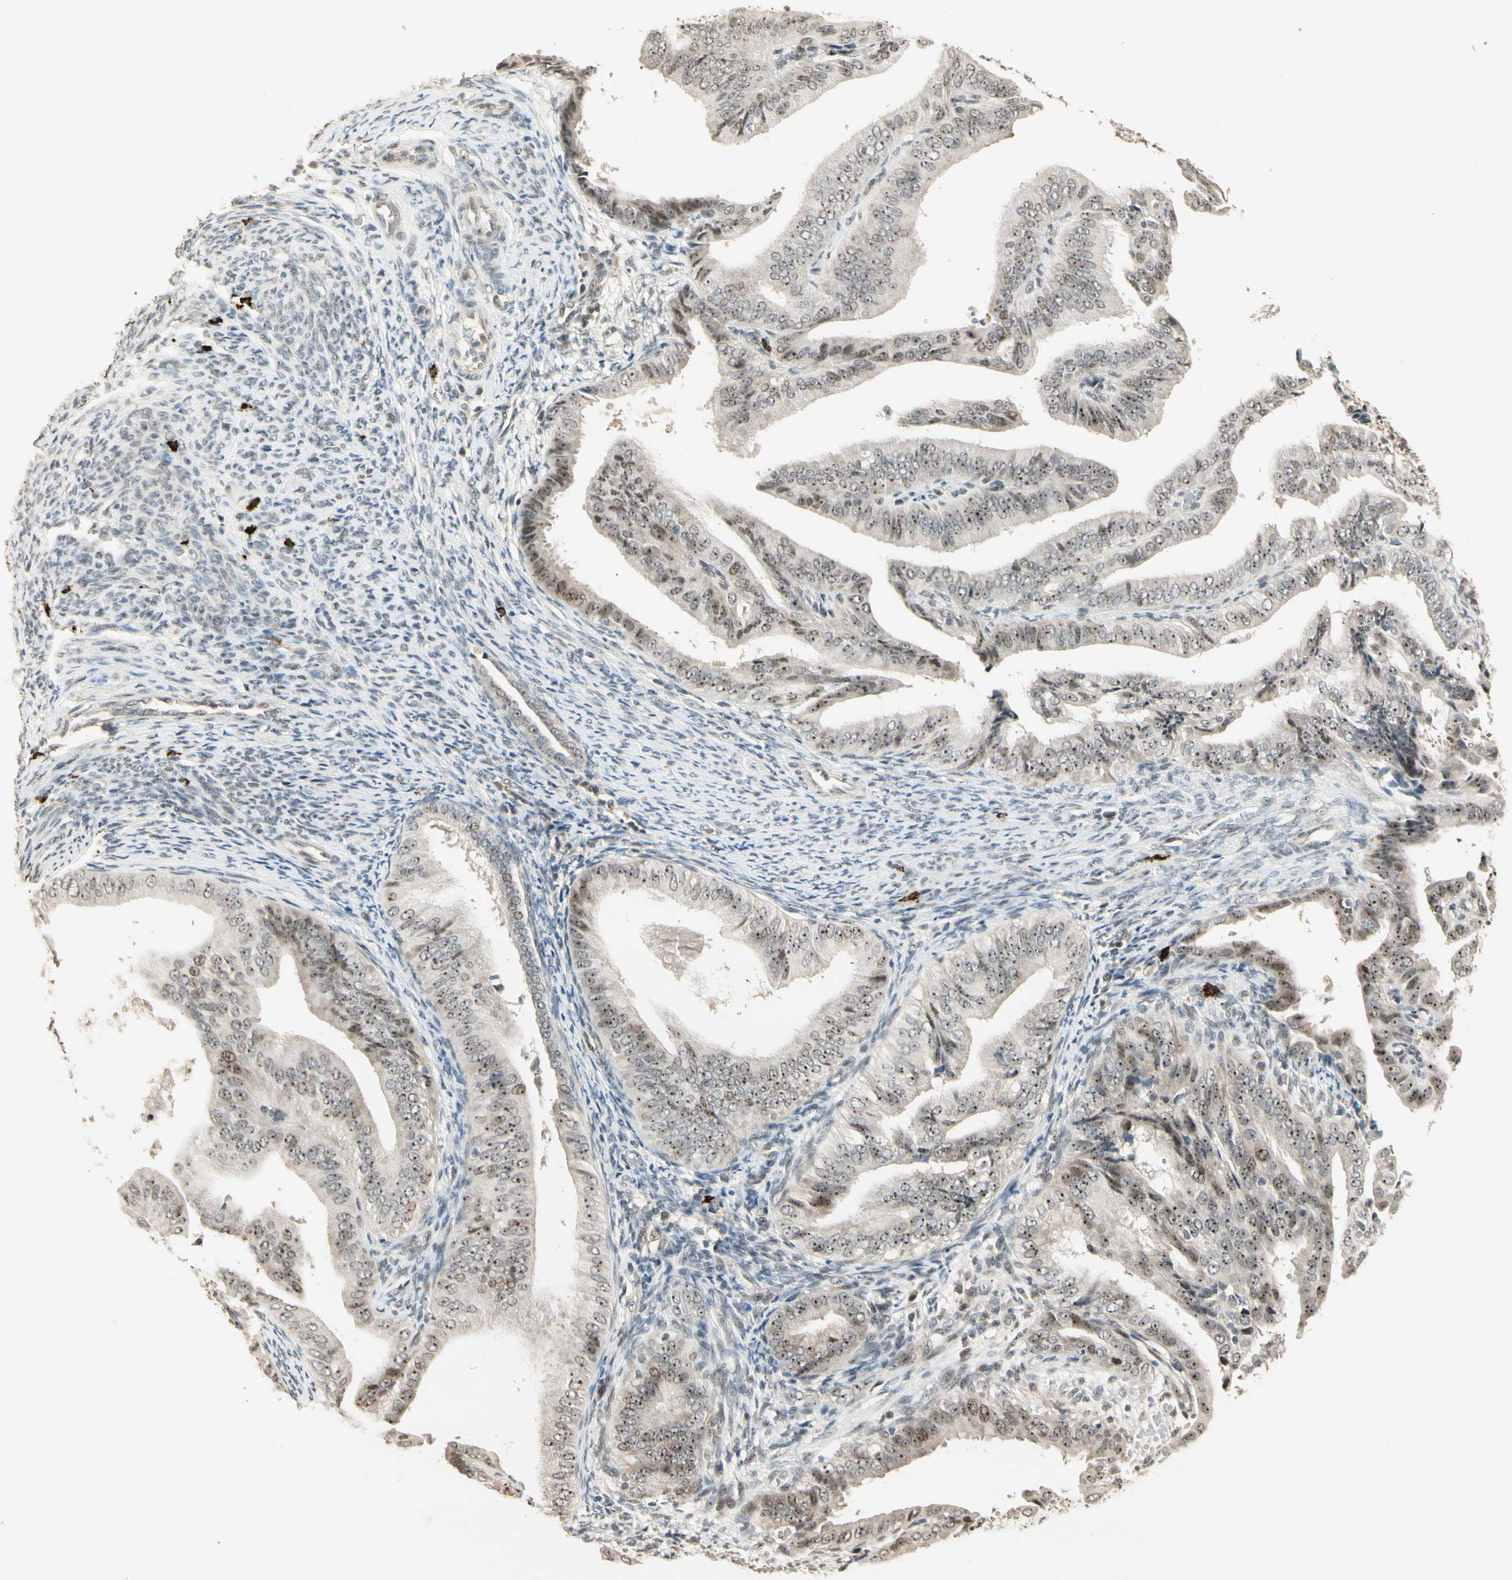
{"staining": {"intensity": "moderate", "quantity": ">75%", "location": "nuclear"}, "tissue": "endometrial cancer", "cell_type": "Tumor cells", "image_type": "cancer", "snomed": [{"axis": "morphology", "description": "Adenocarcinoma, NOS"}, {"axis": "topography", "description": "Endometrium"}], "caption": "The immunohistochemical stain shows moderate nuclear positivity in tumor cells of endometrial adenocarcinoma tissue. (Brightfield microscopy of DAB IHC at high magnification).", "gene": "ETV4", "patient": {"sex": "female", "age": 58}}